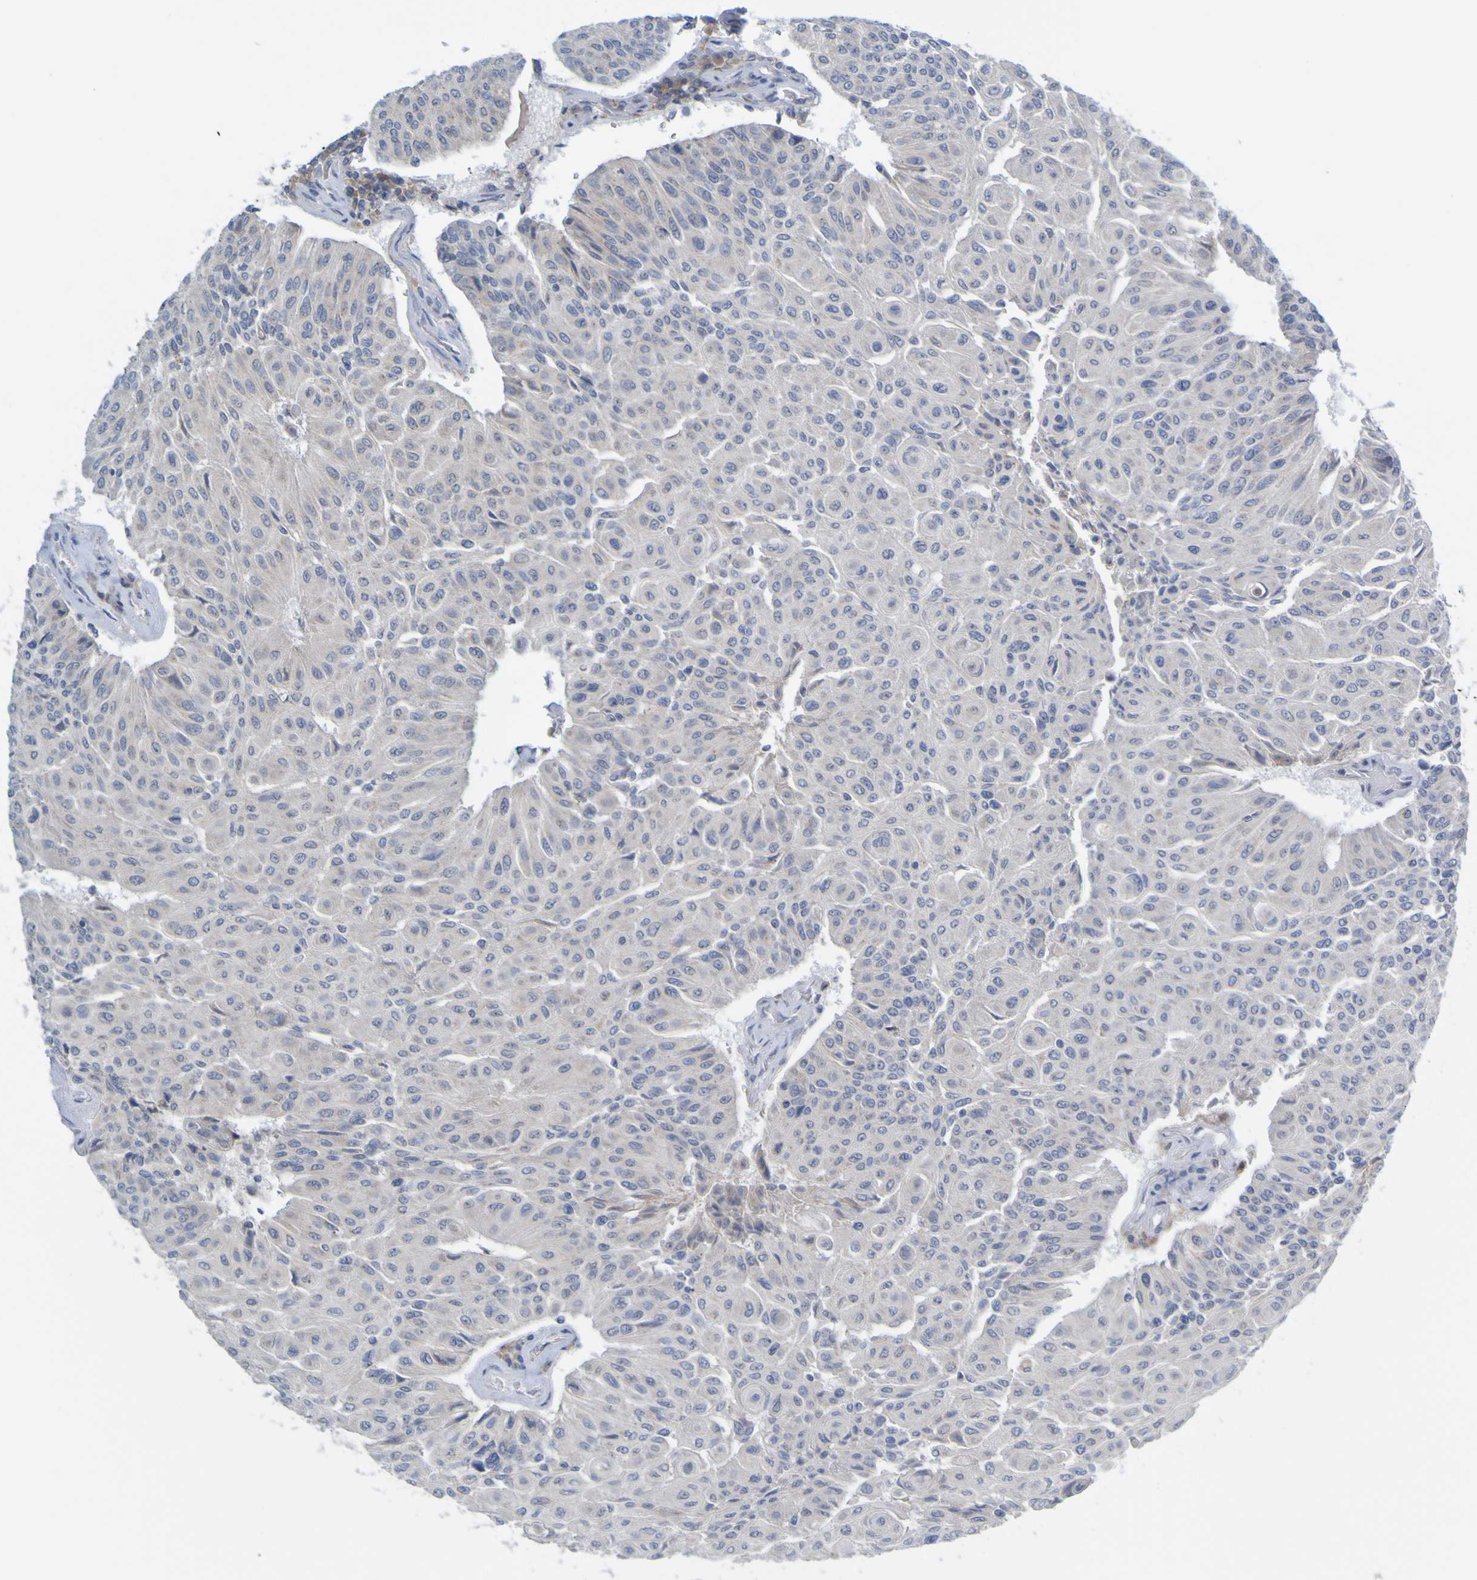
{"staining": {"intensity": "negative", "quantity": "none", "location": "none"}, "tissue": "urothelial cancer", "cell_type": "Tumor cells", "image_type": "cancer", "snomed": [{"axis": "morphology", "description": "Urothelial carcinoma, High grade"}, {"axis": "topography", "description": "Urinary bladder"}], "caption": "Immunohistochemical staining of human urothelial cancer shows no significant staining in tumor cells.", "gene": "LILRB5", "patient": {"sex": "male", "age": 66}}